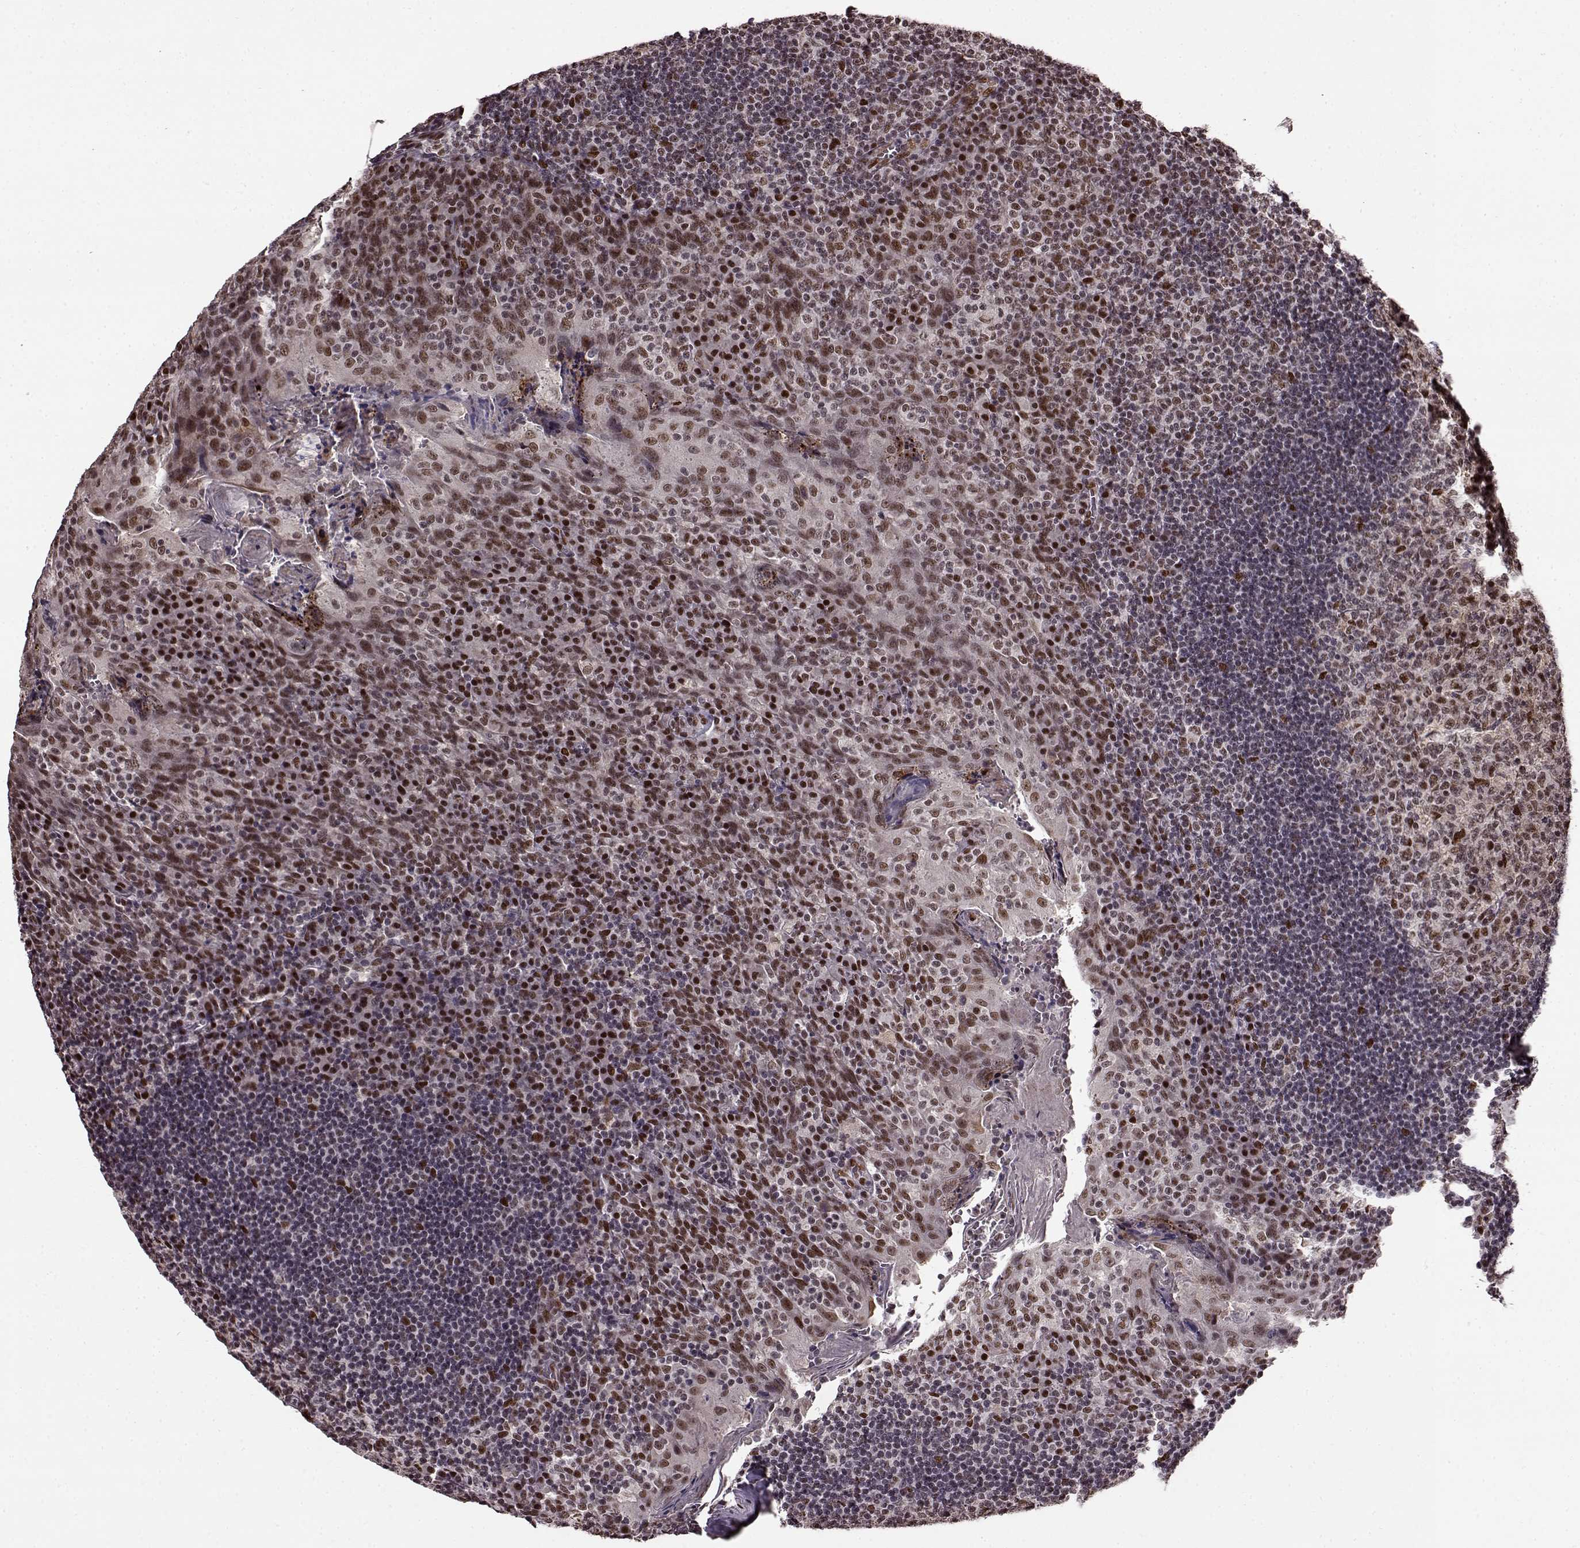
{"staining": {"intensity": "moderate", "quantity": ">75%", "location": "nuclear"}, "tissue": "tonsil", "cell_type": "Germinal center cells", "image_type": "normal", "snomed": [{"axis": "morphology", "description": "Normal tissue, NOS"}, {"axis": "topography", "description": "Tonsil"}], "caption": "Immunohistochemical staining of normal tonsil reveals moderate nuclear protein positivity in about >75% of germinal center cells. (DAB IHC with brightfield microscopy, high magnification).", "gene": "FTO", "patient": {"sex": "male", "age": 17}}